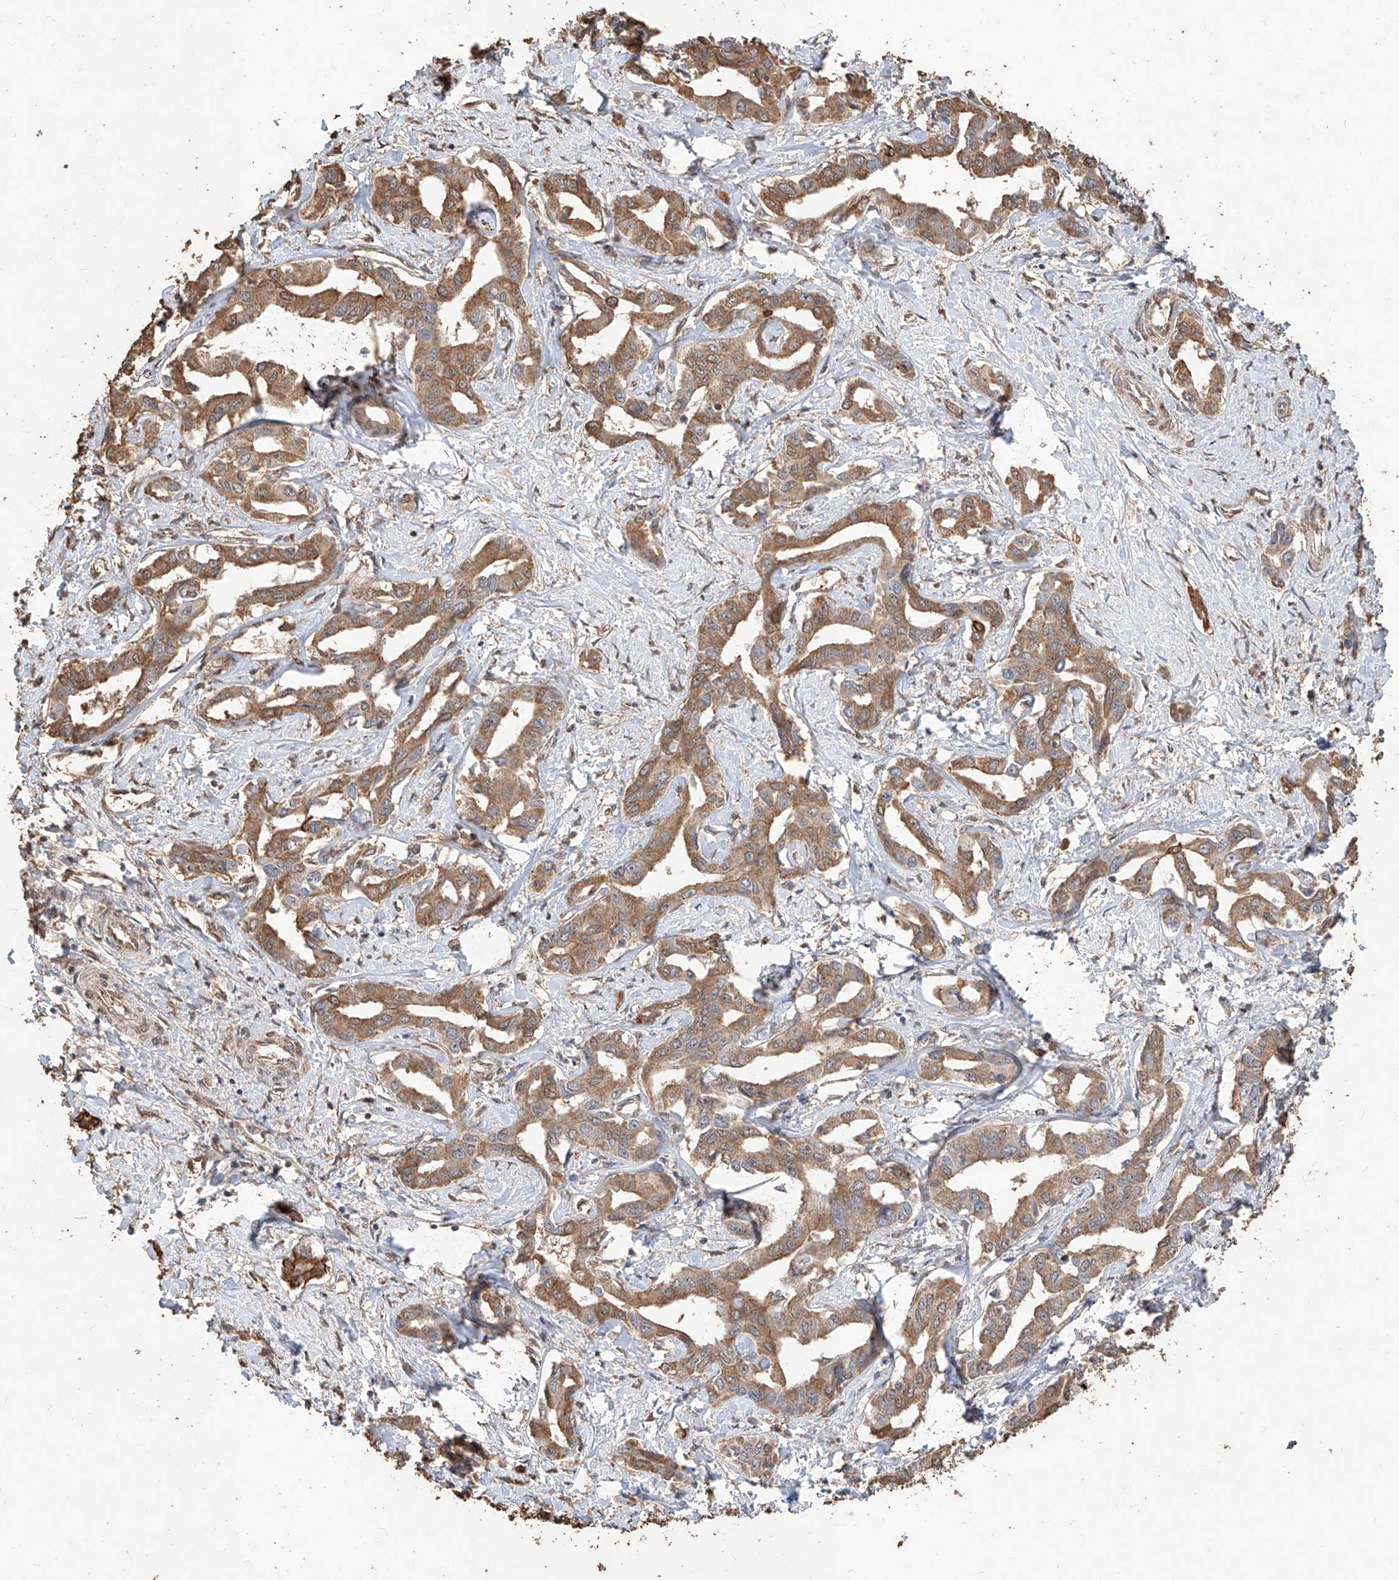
{"staining": {"intensity": "moderate", "quantity": ">75%", "location": "cytoplasmic/membranous"}, "tissue": "liver cancer", "cell_type": "Tumor cells", "image_type": "cancer", "snomed": [{"axis": "morphology", "description": "Cholangiocarcinoma"}, {"axis": "topography", "description": "Liver"}], "caption": "A histopathology image of cholangiocarcinoma (liver) stained for a protein reveals moderate cytoplasmic/membranous brown staining in tumor cells.", "gene": "ELOVL1", "patient": {"sex": "male", "age": 59}}